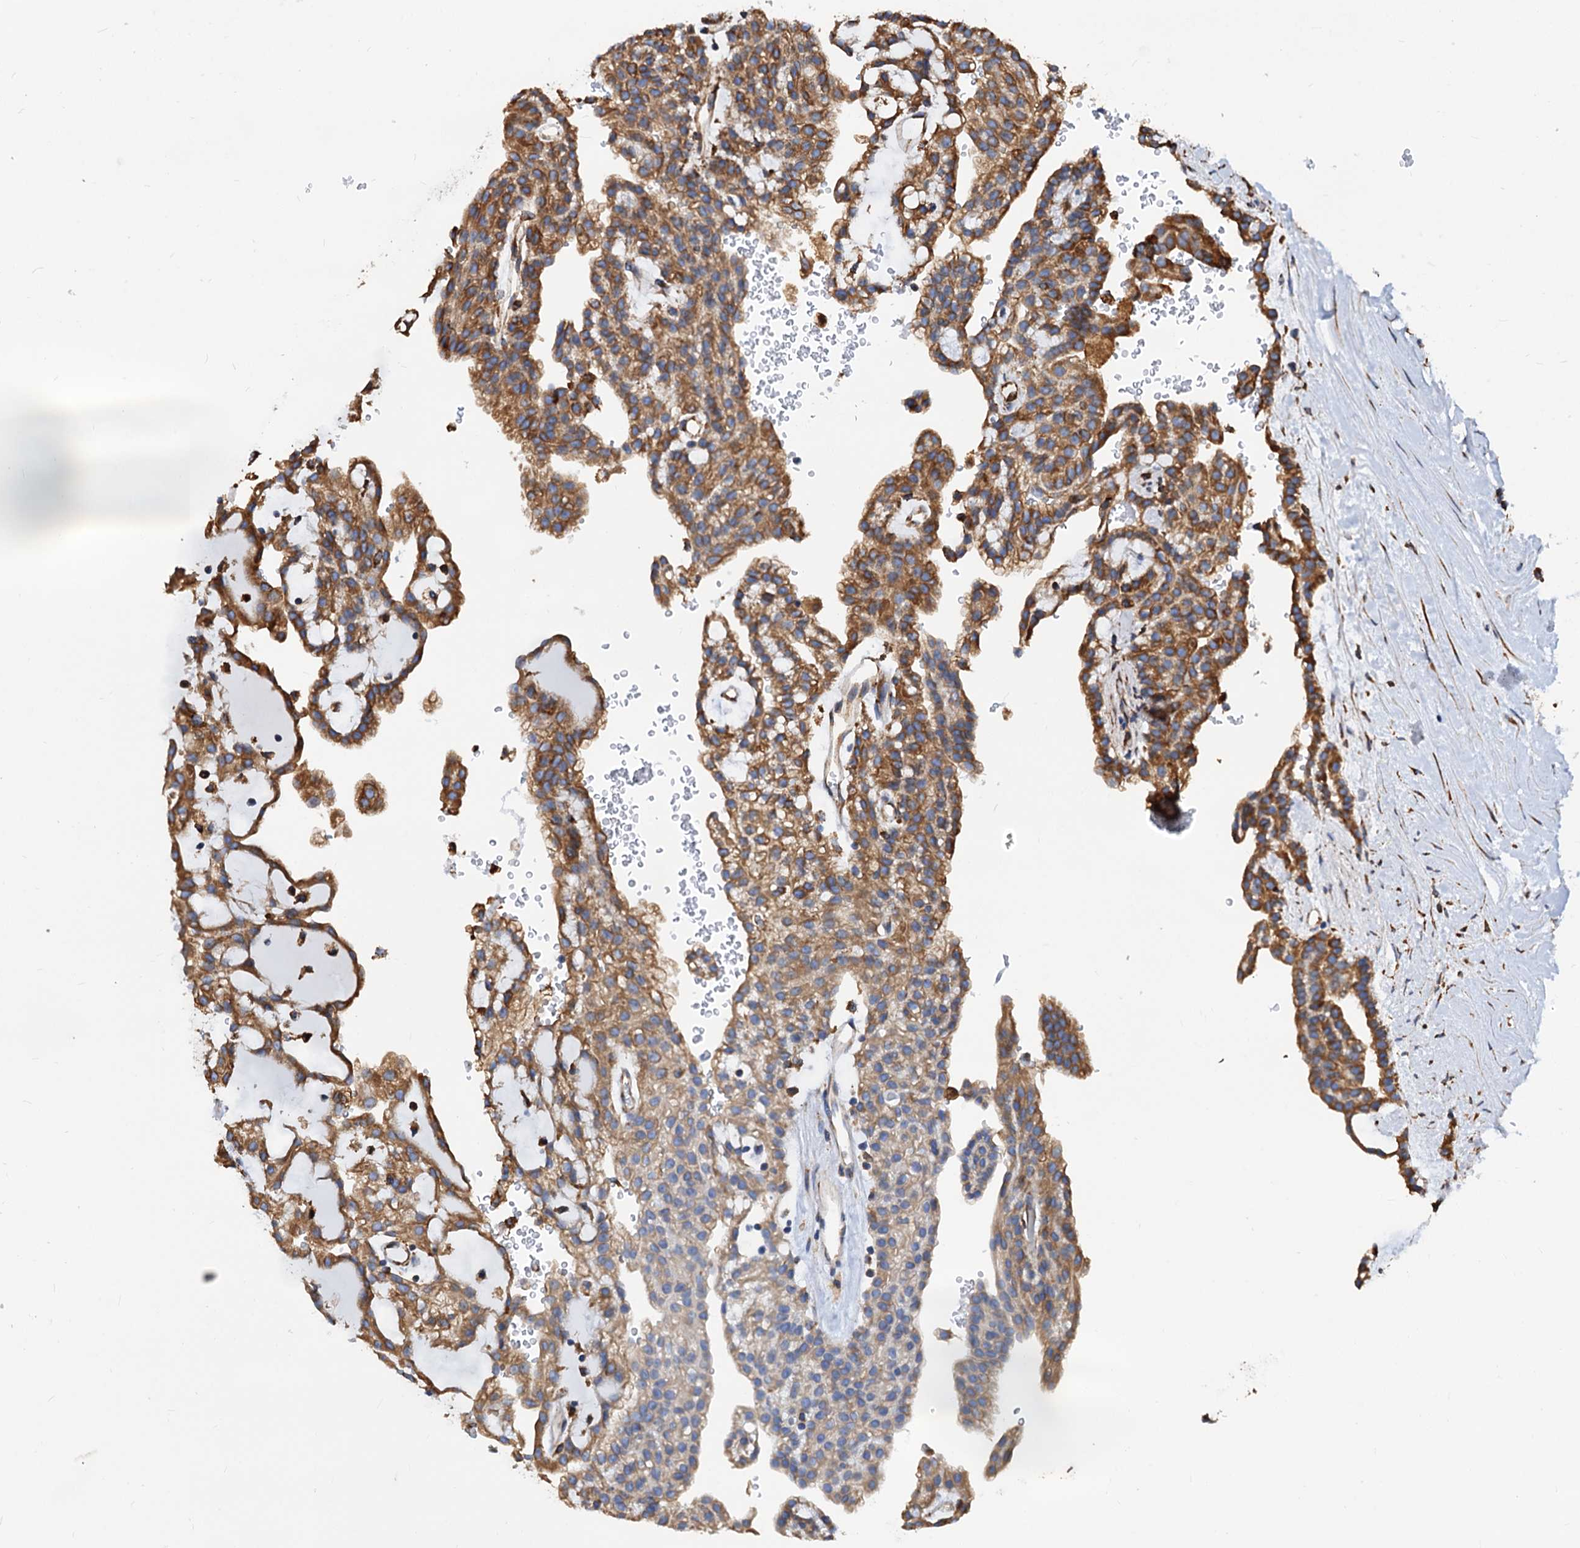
{"staining": {"intensity": "moderate", "quantity": "25%-75%", "location": "cytoplasmic/membranous"}, "tissue": "renal cancer", "cell_type": "Tumor cells", "image_type": "cancer", "snomed": [{"axis": "morphology", "description": "Adenocarcinoma, NOS"}, {"axis": "topography", "description": "Kidney"}], "caption": "Immunohistochemical staining of renal cancer demonstrates medium levels of moderate cytoplasmic/membranous staining in approximately 25%-75% of tumor cells.", "gene": "HSPA5", "patient": {"sex": "male", "age": 63}}